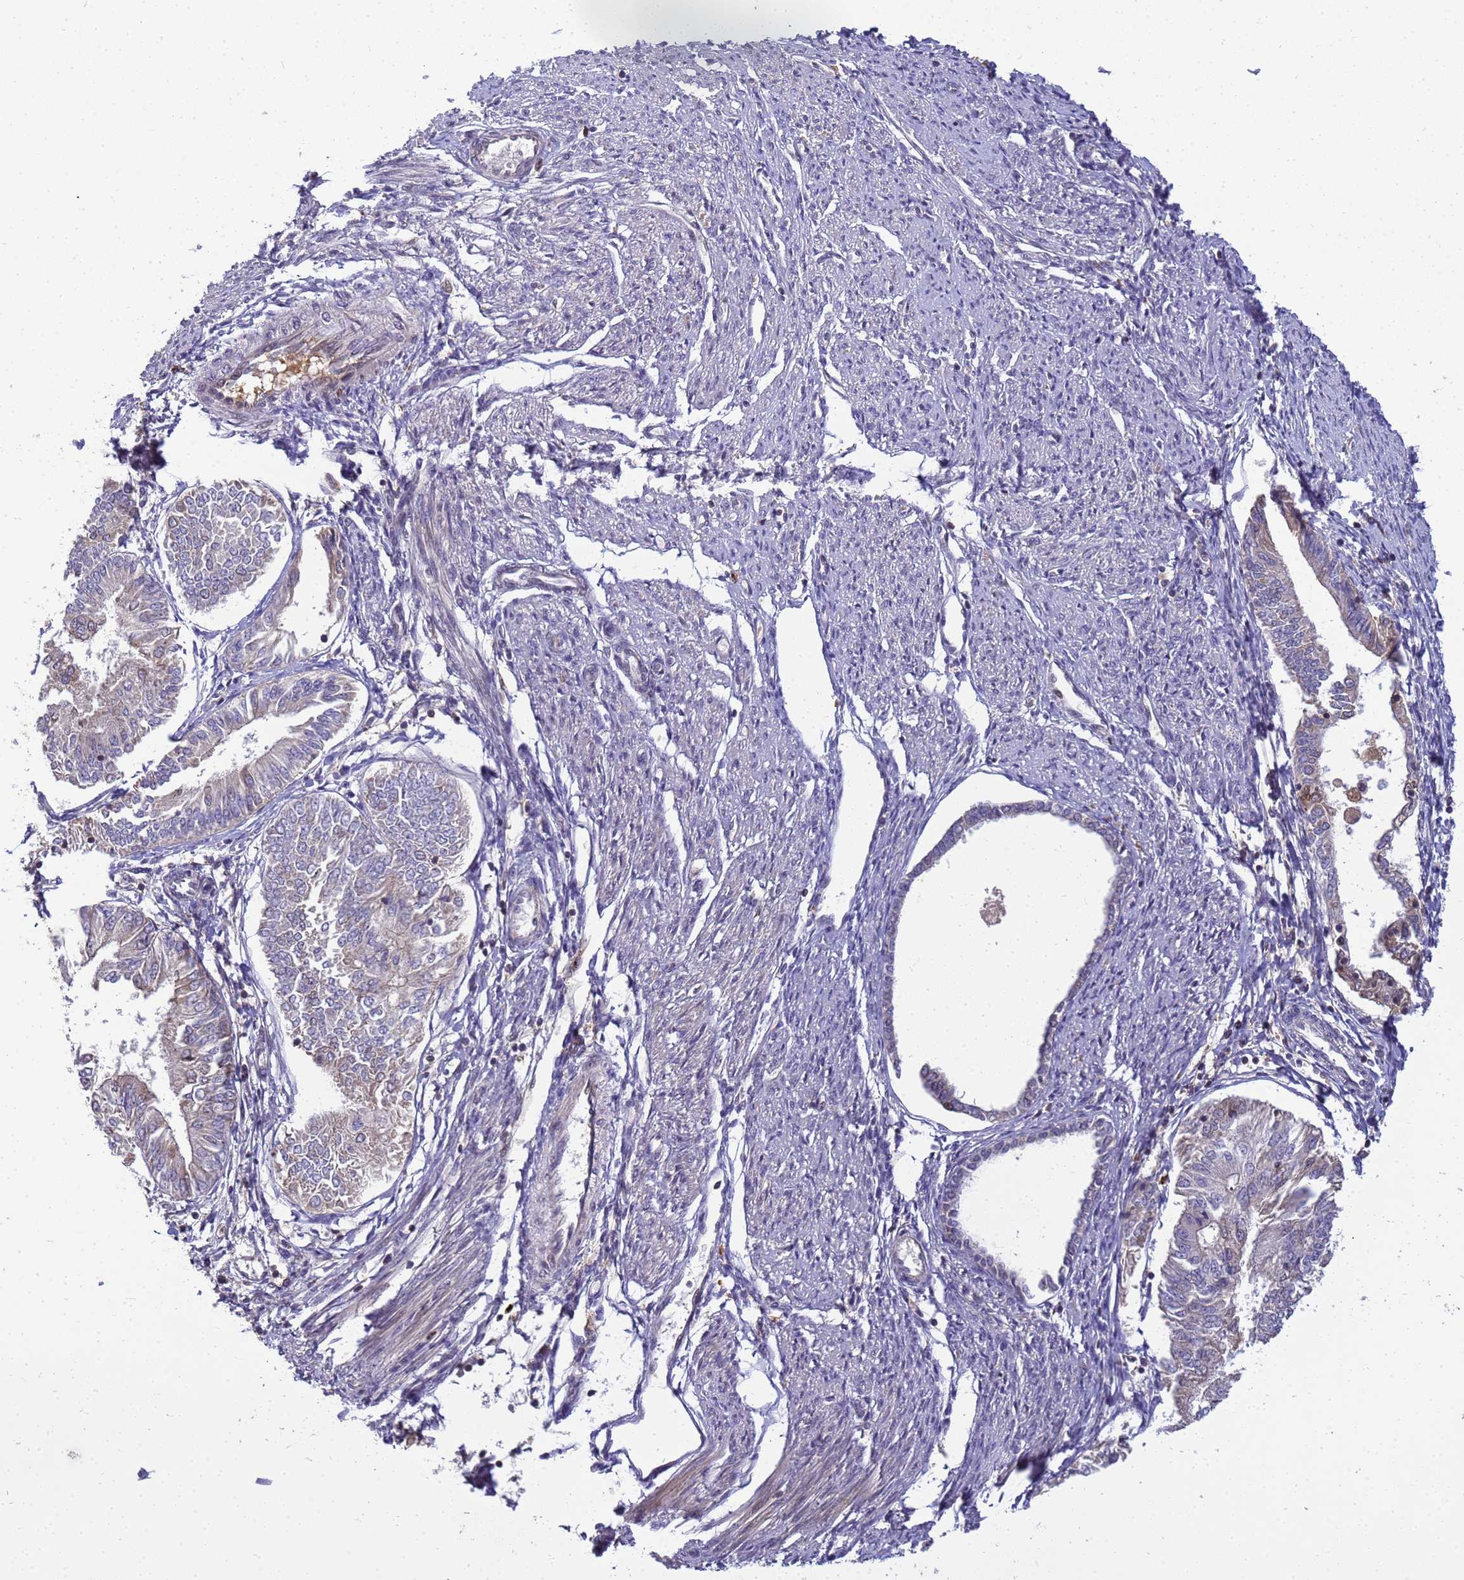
{"staining": {"intensity": "negative", "quantity": "none", "location": "none"}, "tissue": "endometrial cancer", "cell_type": "Tumor cells", "image_type": "cancer", "snomed": [{"axis": "morphology", "description": "Adenocarcinoma, NOS"}, {"axis": "topography", "description": "Endometrium"}], "caption": "This is an immunohistochemistry (IHC) histopathology image of endometrial cancer. There is no expression in tumor cells.", "gene": "TMEM74B", "patient": {"sex": "female", "age": 58}}